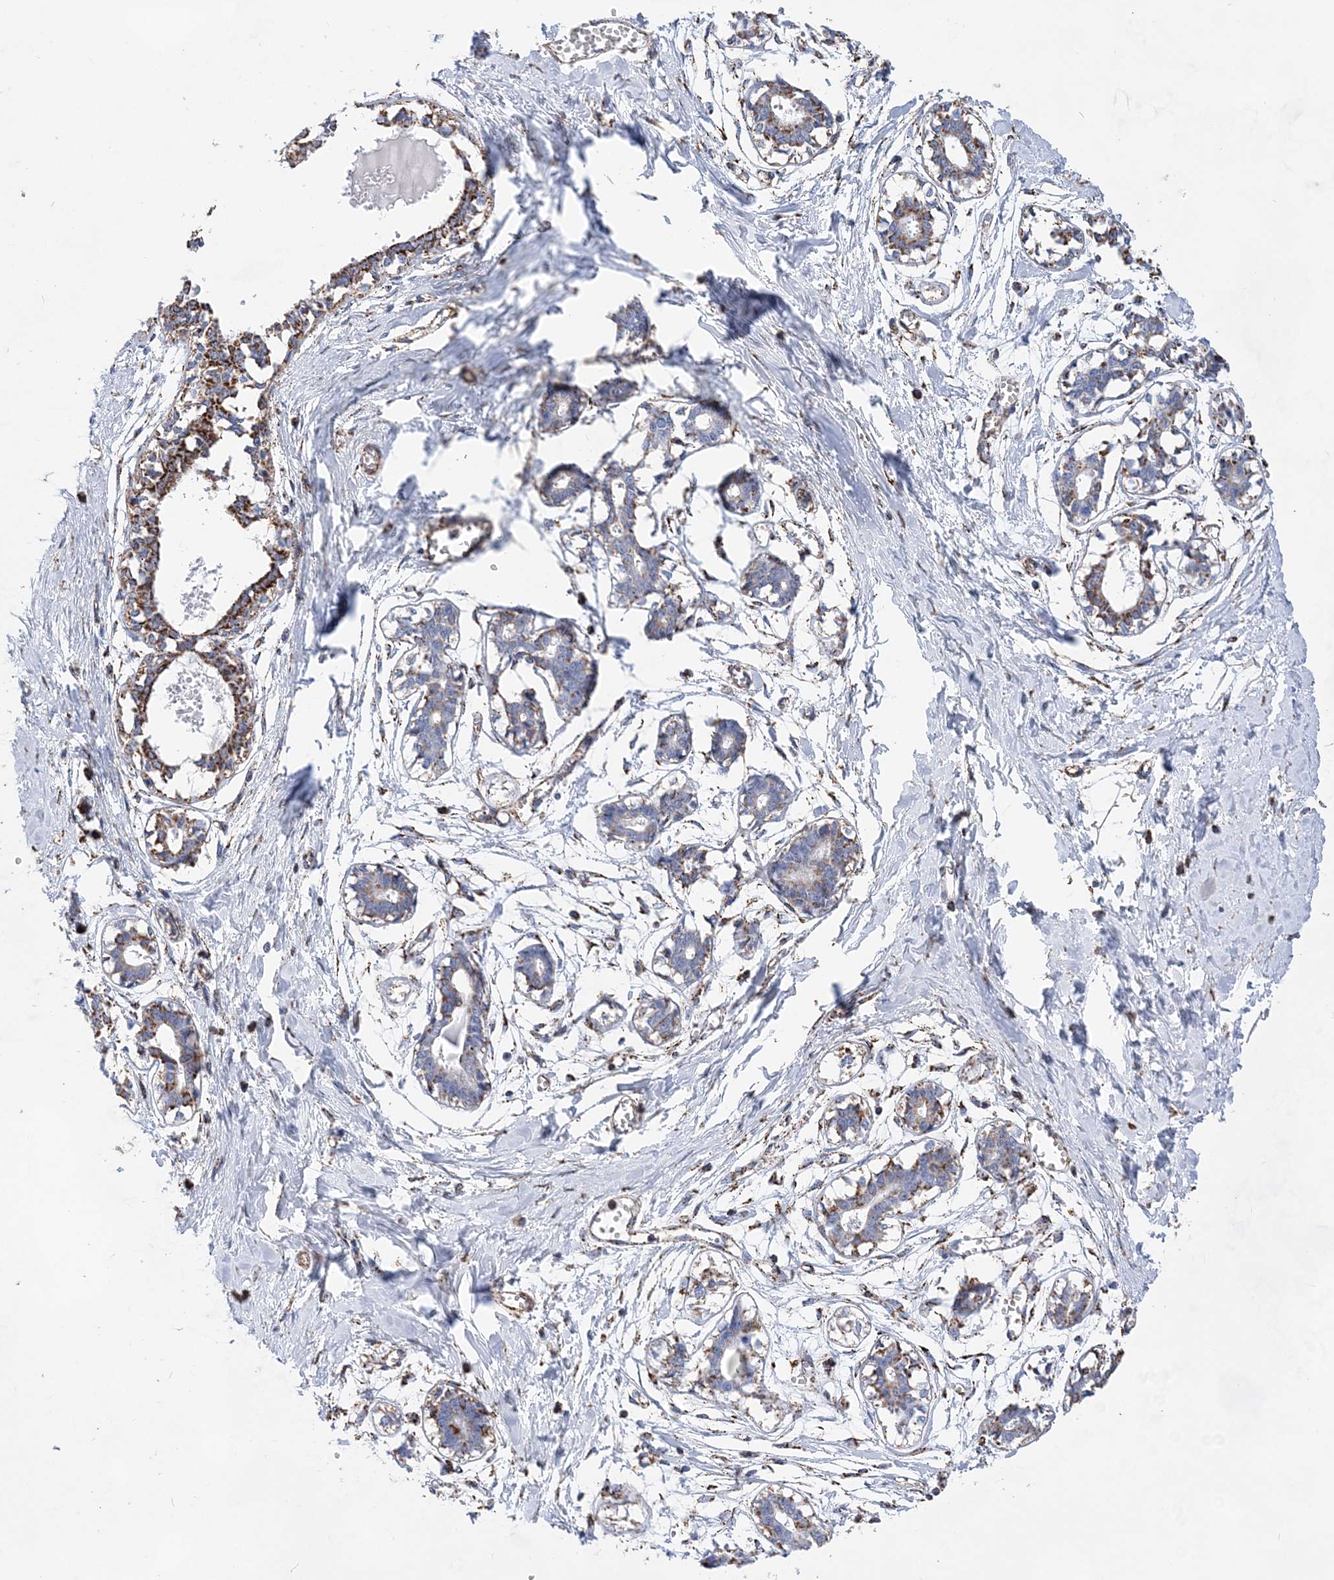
{"staining": {"intensity": "weak", "quantity": ">75%", "location": "cytoplasmic/membranous"}, "tissue": "breast", "cell_type": "Adipocytes", "image_type": "normal", "snomed": [{"axis": "morphology", "description": "Normal tissue, NOS"}, {"axis": "topography", "description": "Breast"}], "caption": "Immunohistochemistry histopathology image of benign breast: human breast stained using immunohistochemistry reveals low levels of weak protein expression localized specifically in the cytoplasmic/membranous of adipocytes, appearing as a cytoplasmic/membranous brown color.", "gene": "ACOT9", "patient": {"sex": "female", "age": 27}}